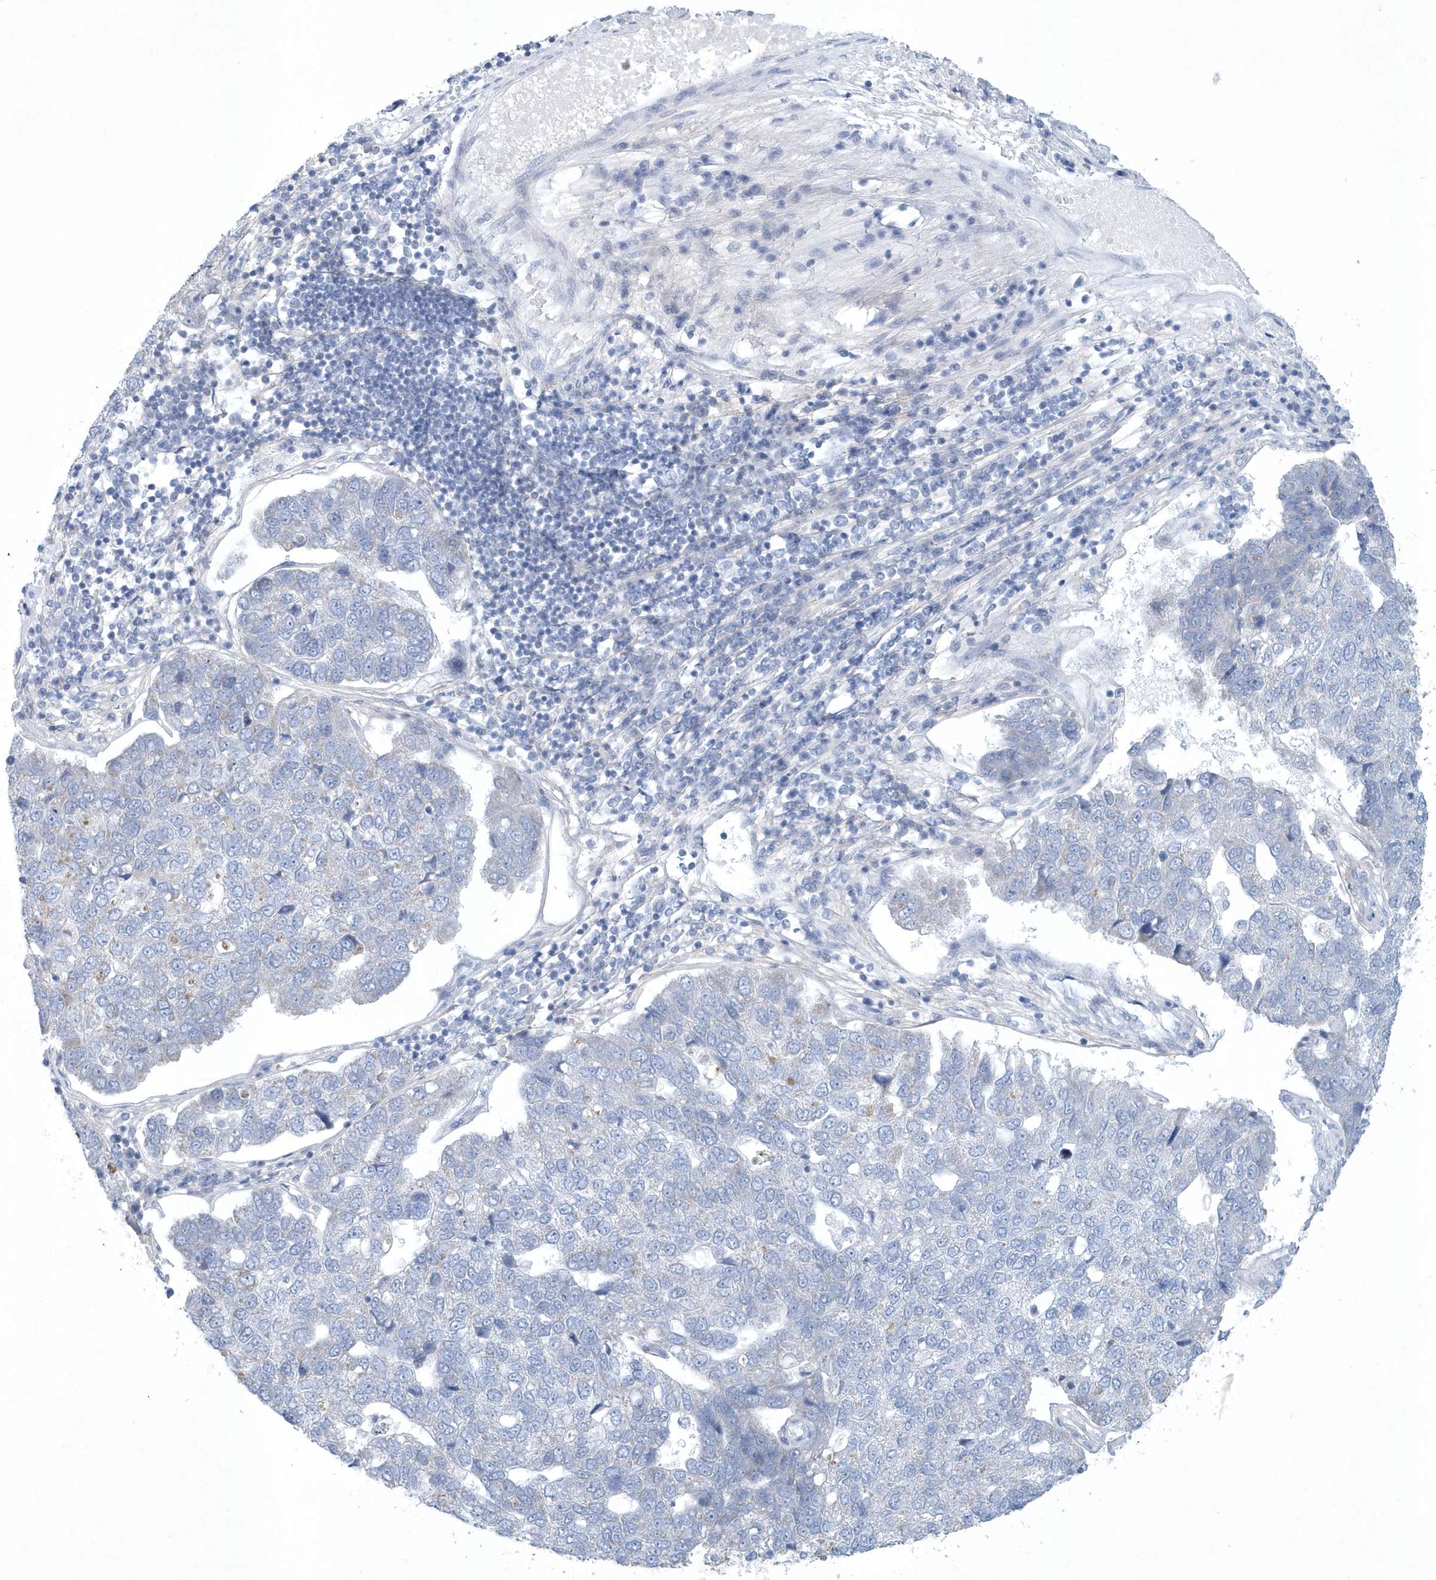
{"staining": {"intensity": "negative", "quantity": "none", "location": "none"}, "tissue": "pancreatic cancer", "cell_type": "Tumor cells", "image_type": "cancer", "snomed": [{"axis": "morphology", "description": "Adenocarcinoma, NOS"}, {"axis": "topography", "description": "Pancreas"}], "caption": "Immunohistochemistry micrograph of neoplastic tissue: adenocarcinoma (pancreatic) stained with DAB shows no significant protein staining in tumor cells.", "gene": "SPATA18", "patient": {"sex": "female", "age": 61}}